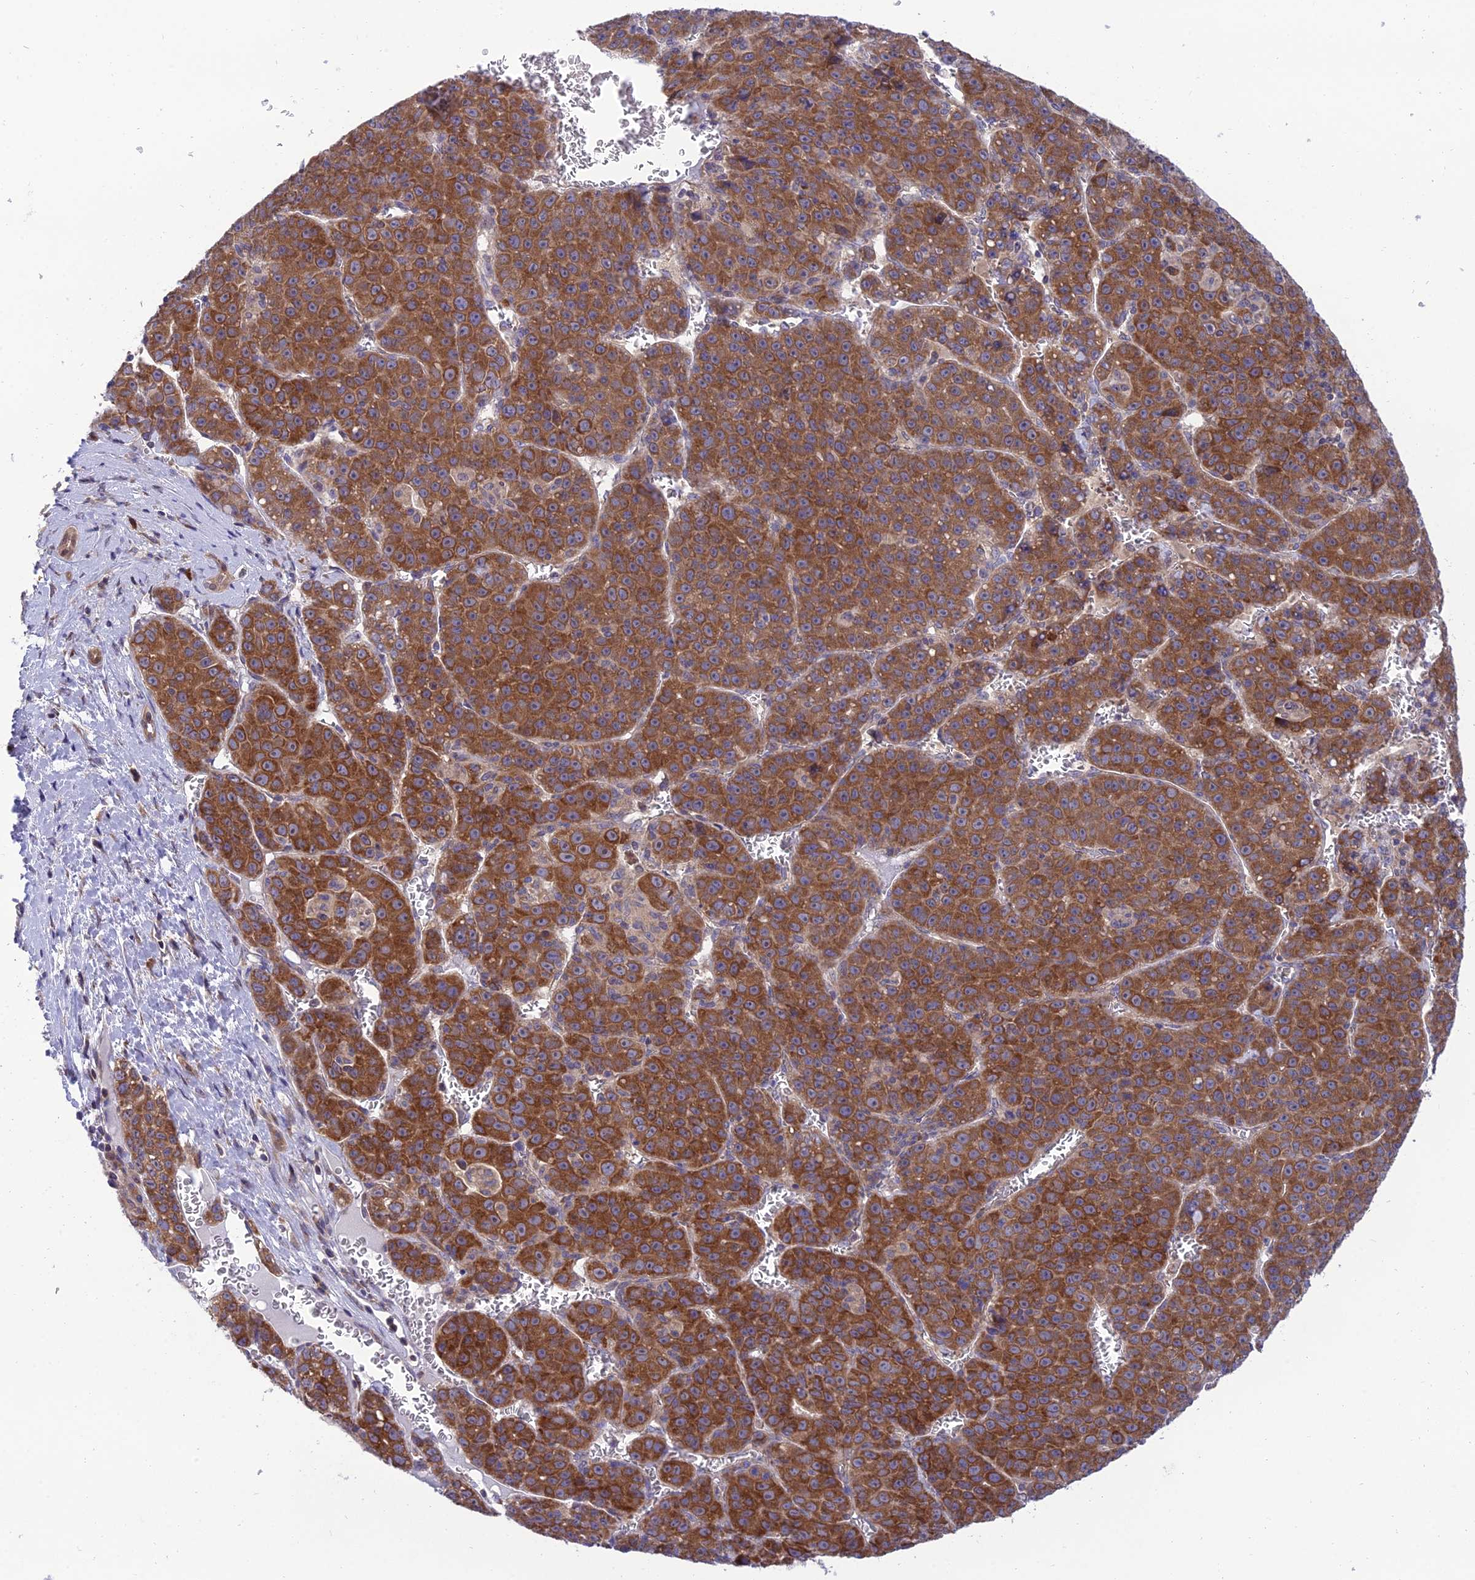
{"staining": {"intensity": "strong", "quantity": ">75%", "location": "cytoplasmic/membranous"}, "tissue": "liver cancer", "cell_type": "Tumor cells", "image_type": "cancer", "snomed": [{"axis": "morphology", "description": "Carcinoma, Hepatocellular, NOS"}, {"axis": "topography", "description": "Liver"}], "caption": "Tumor cells exhibit high levels of strong cytoplasmic/membranous staining in approximately >75% of cells in human hepatocellular carcinoma (liver).", "gene": "CLCN7", "patient": {"sex": "female", "age": 53}}